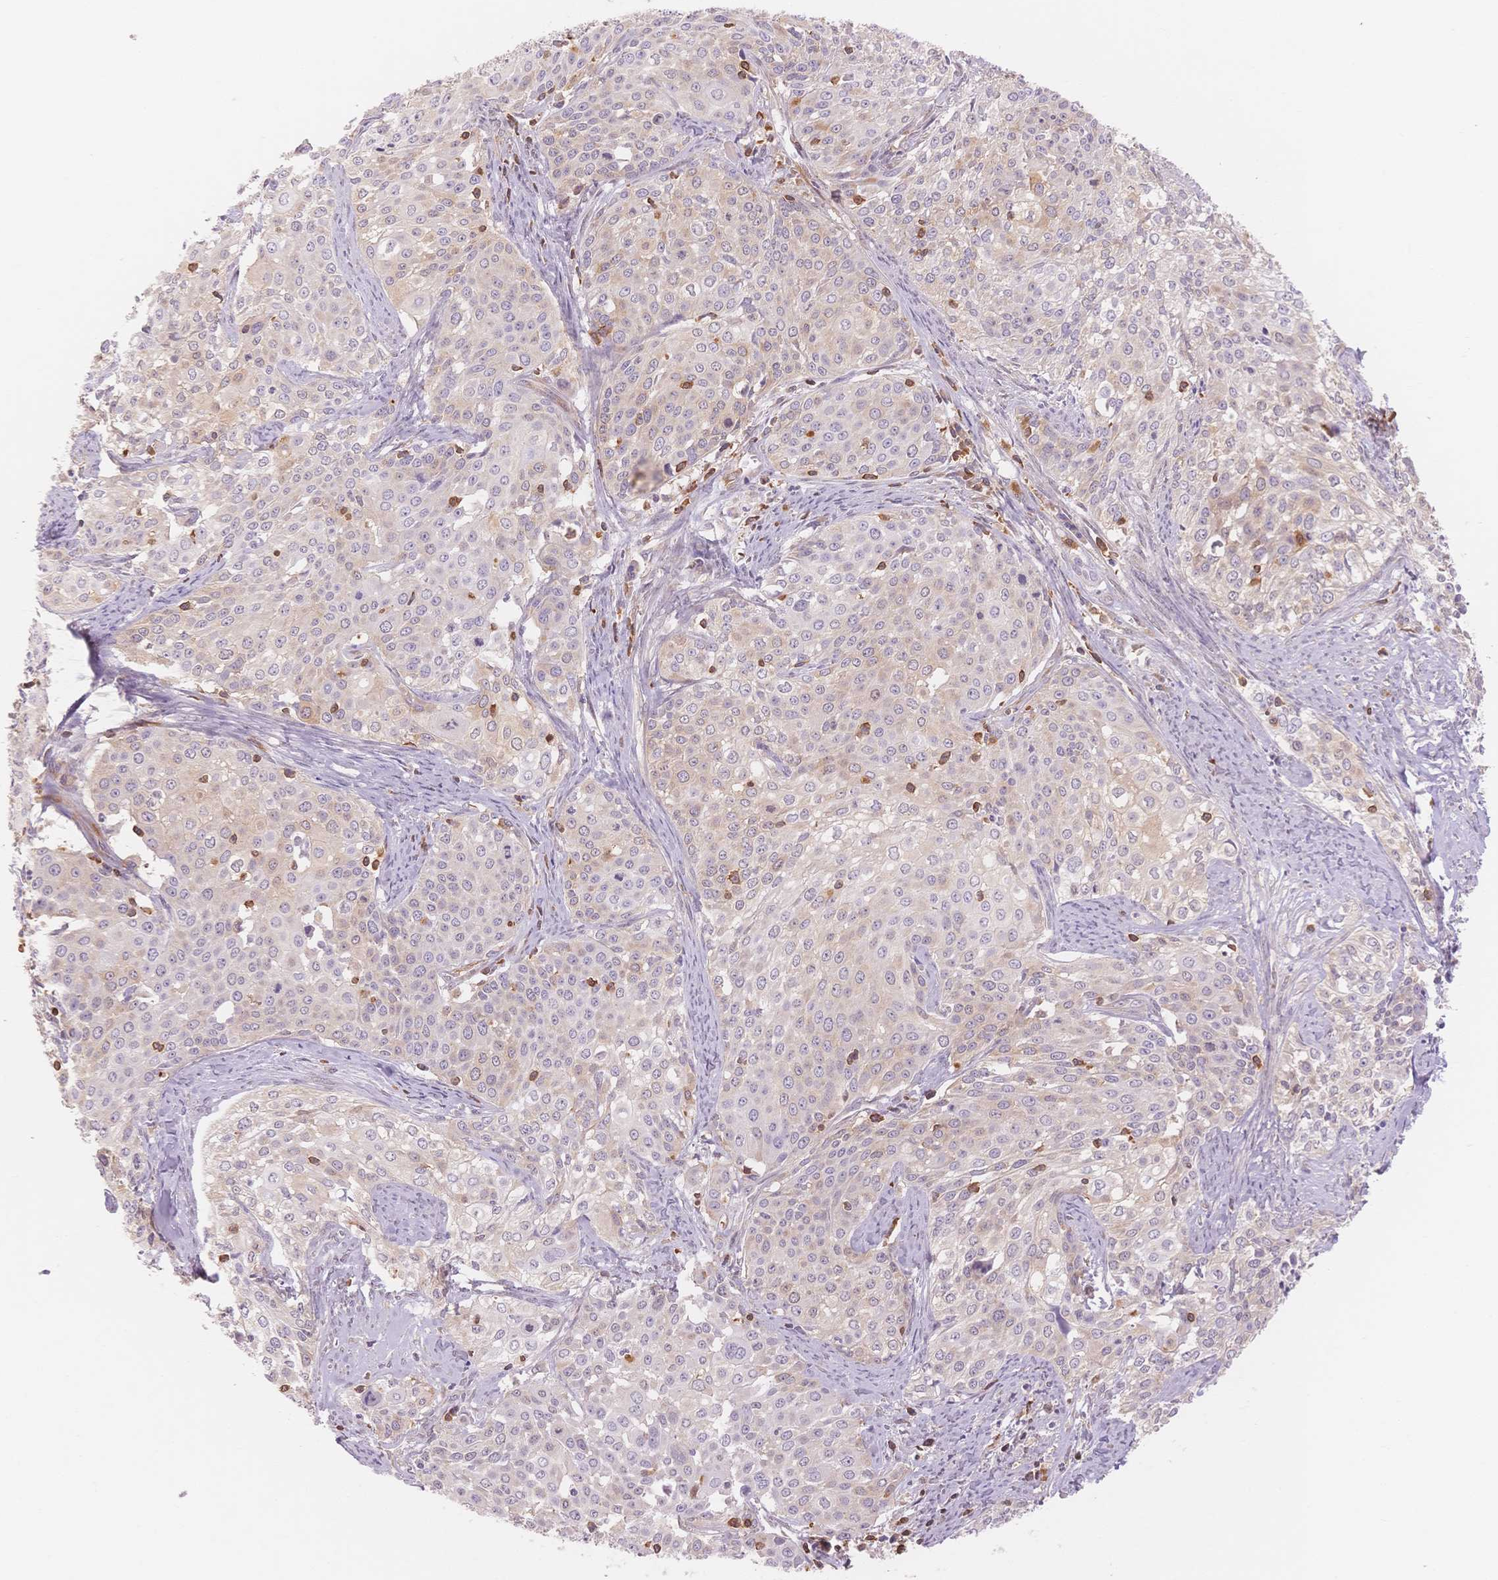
{"staining": {"intensity": "weak", "quantity": "<25%", "location": "cytoplasmic/membranous"}, "tissue": "cervical cancer", "cell_type": "Tumor cells", "image_type": "cancer", "snomed": [{"axis": "morphology", "description": "Squamous cell carcinoma, NOS"}, {"axis": "topography", "description": "Cervix"}], "caption": "High magnification brightfield microscopy of cervical squamous cell carcinoma stained with DAB (brown) and counterstained with hematoxylin (blue): tumor cells show no significant staining. (DAB immunohistochemistry, high magnification).", "gene": "STK39", "patient": {"sex": "female", "age": 39}}